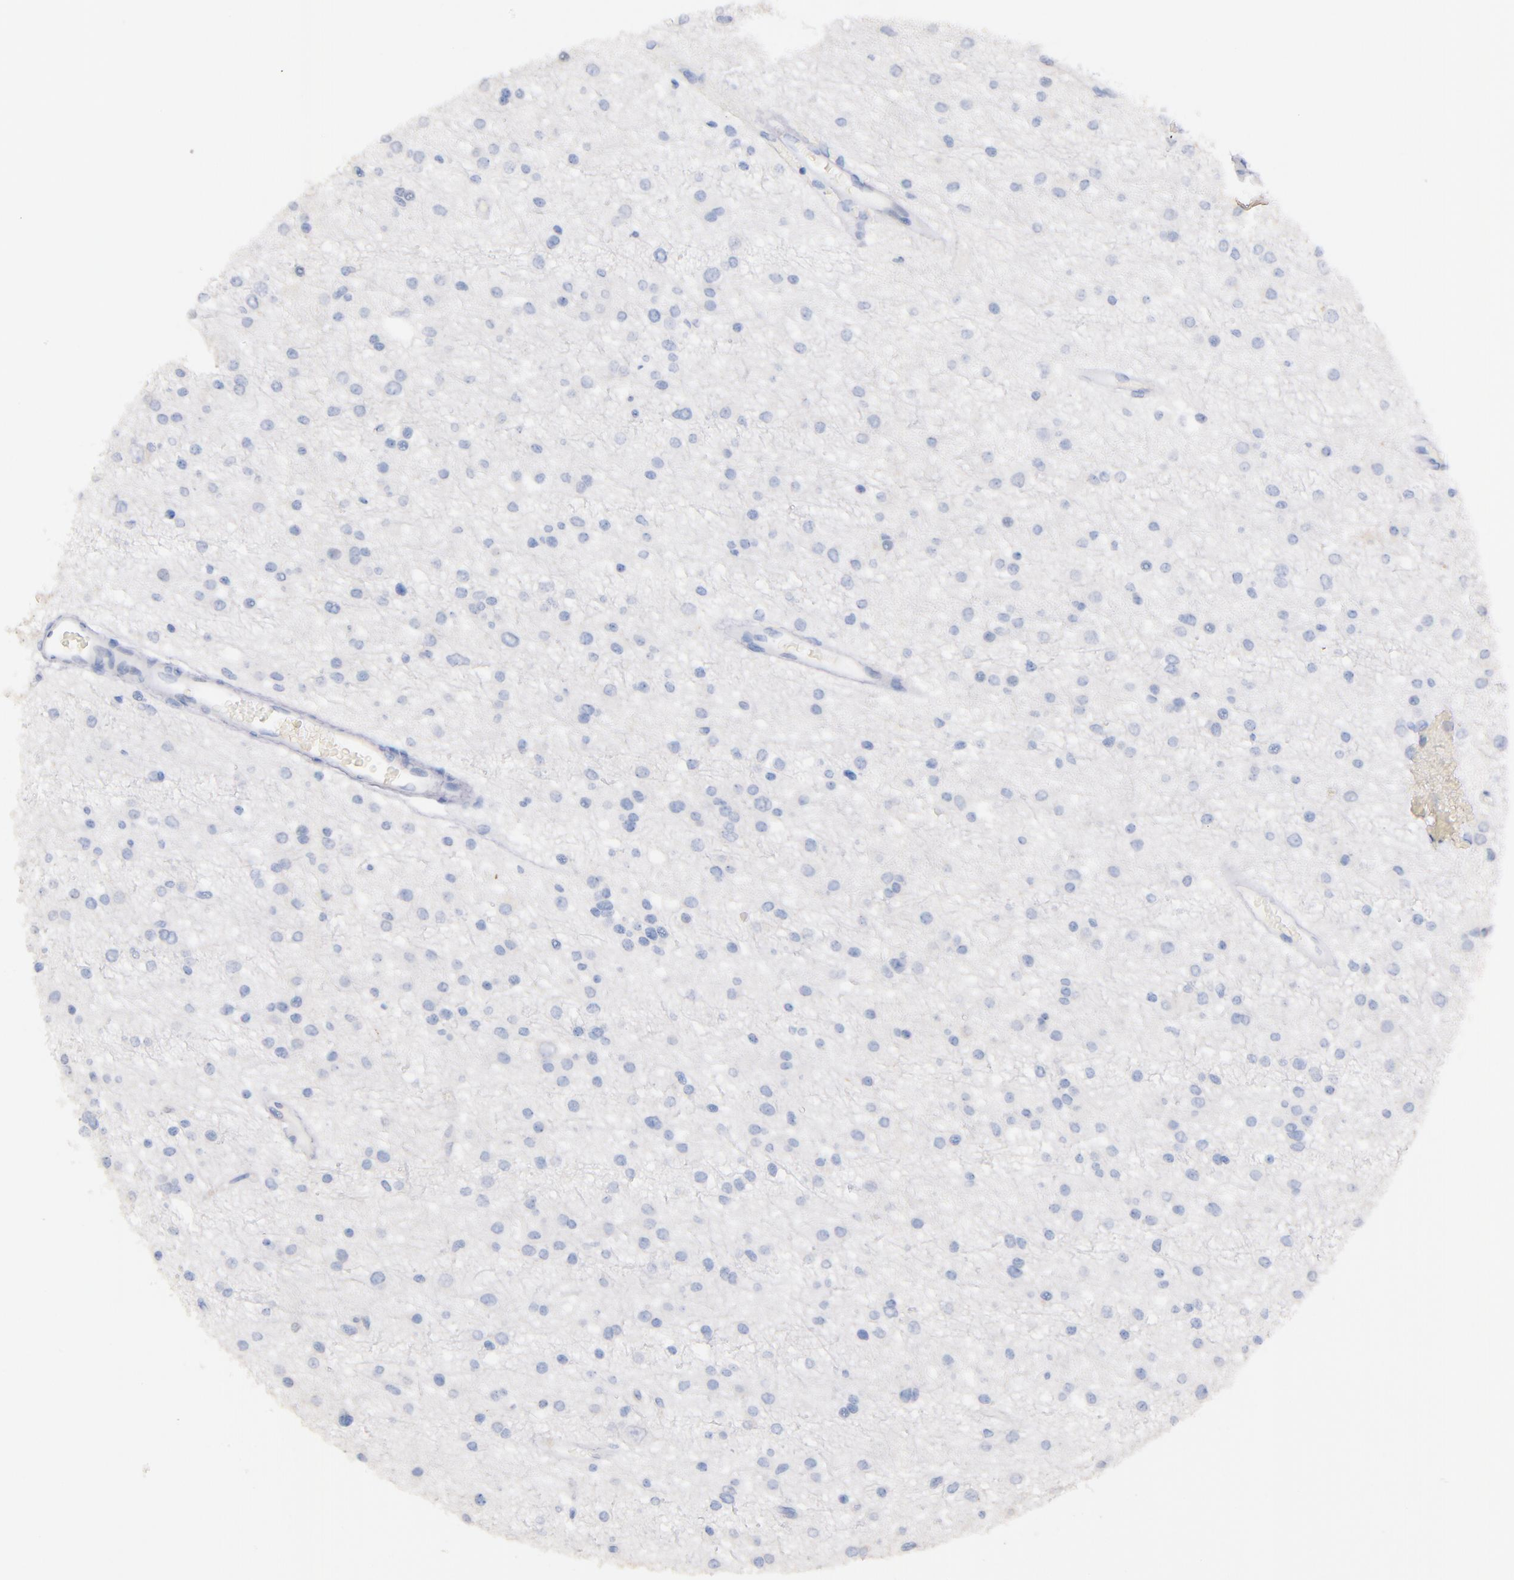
{"staining": {"intensity": "negative", "quantity": "none", "location": "none"}, "tissue": "glioma", "cell_type": "Tumor cells", "image_type": "cancer", "snomed": [{"axis": "morphology", "description": "Glioma, malignant, Low grade"}, {"axis": "topography", "description": "Brain"}], "caption": "Immunohistochemistry histopathology image of neoplastic tissue: glioma stained with DAB (3,3'-diaminobenzidine) reveals no significant protein positivity in tumor cells.", "gene": "KIT", "patient": {"sex": "female", "age": 36}}